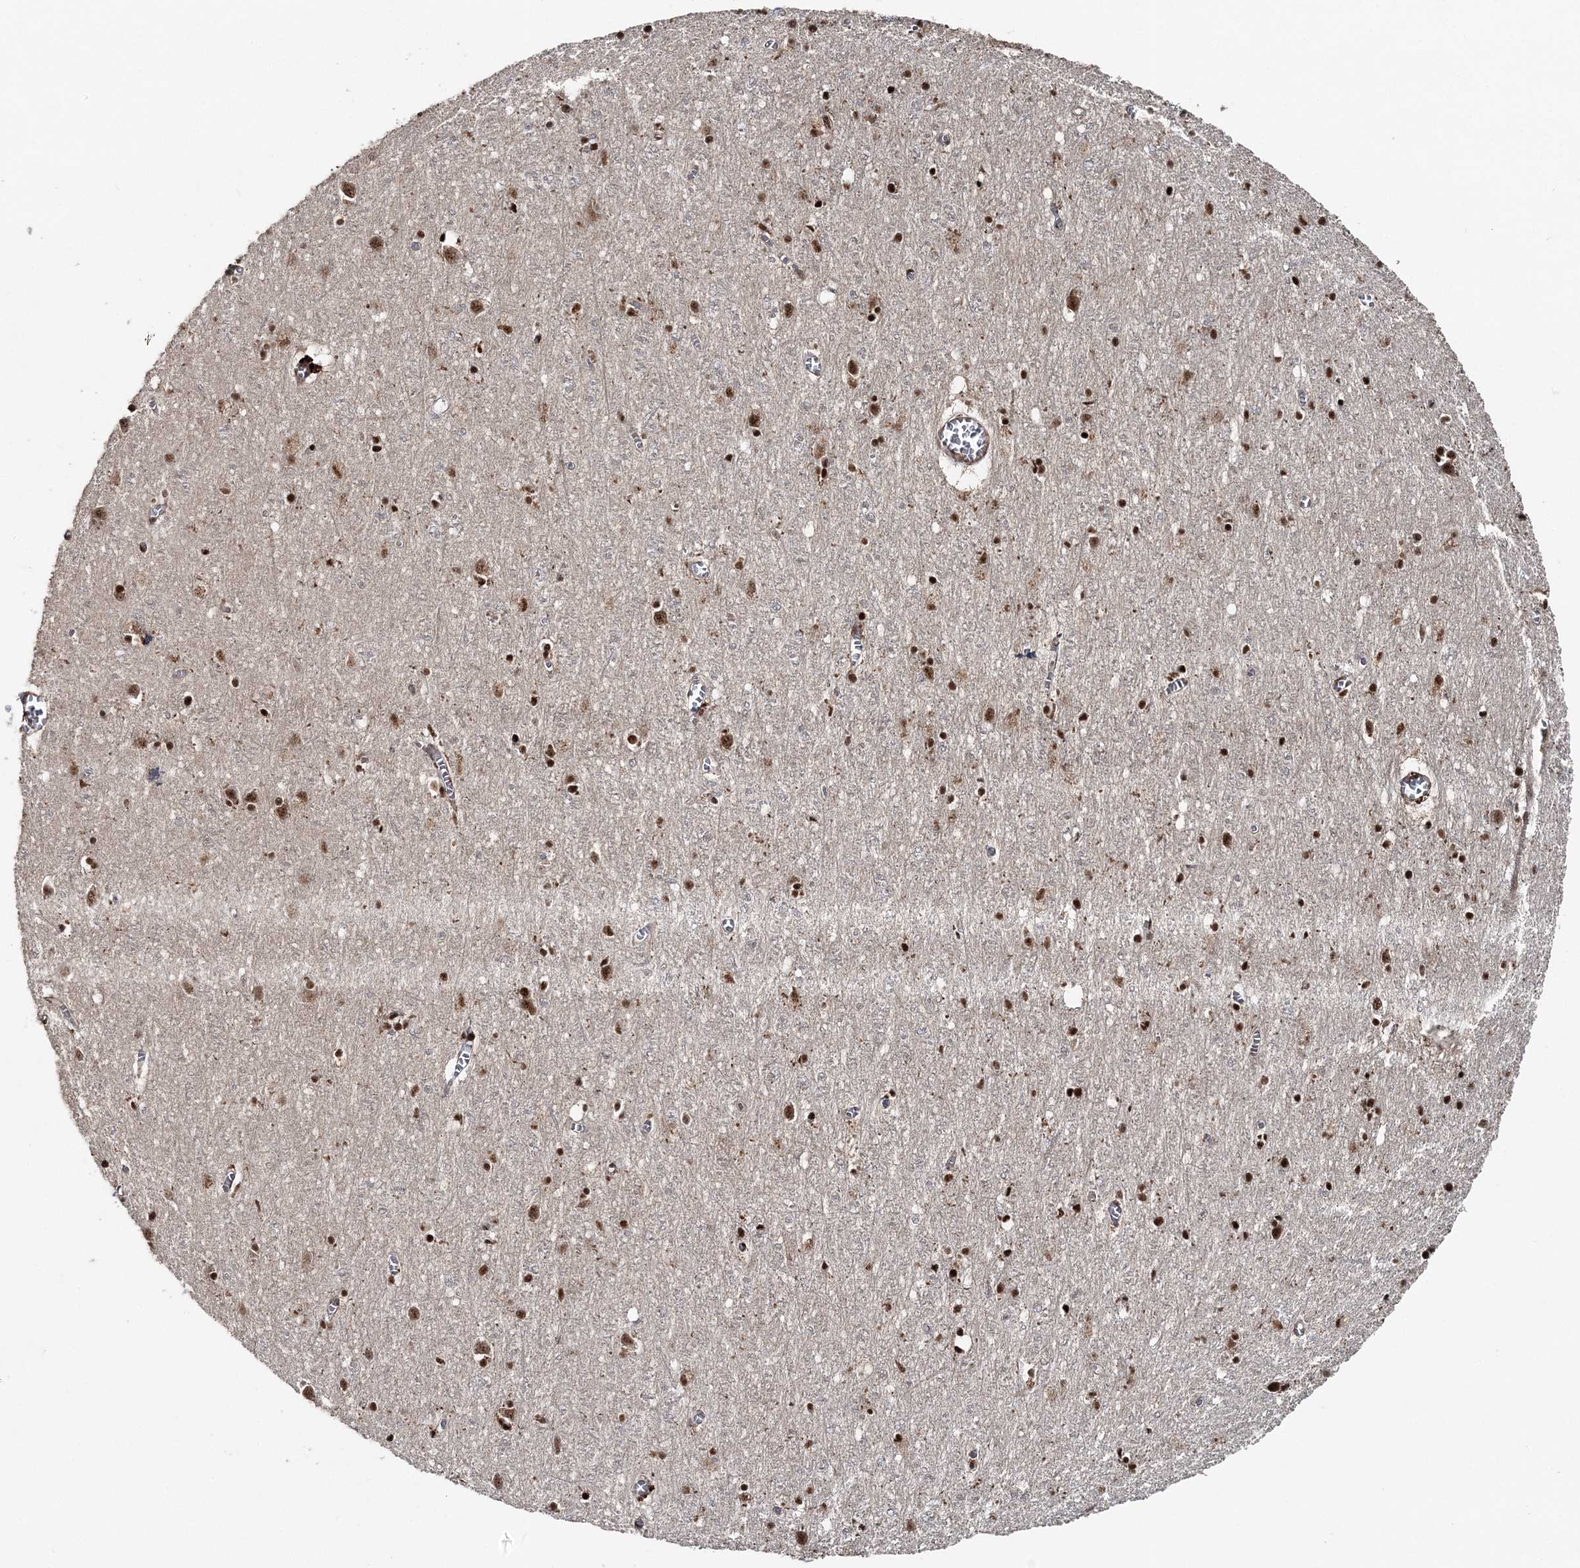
{"staining": {"intensity": "moderate", "quantity": ">75%", "location": "nuclear"}, "tissue": "cerebral cortex", "cell_type": "Endothelial cells", "image_type": "normal", "snomed": [{"axis": "morphology", "description": "Normal tissue, NOS"}, {"axis": "topography", "description": "Cerebral cortex"}], "caption": "Endothelial cells reveal moderate nuclear positivity in approximately >75% of cells in benign cerebral cortex.", "gene": "EXOSC8", "patient": {"sex": "female", "age": 64}}